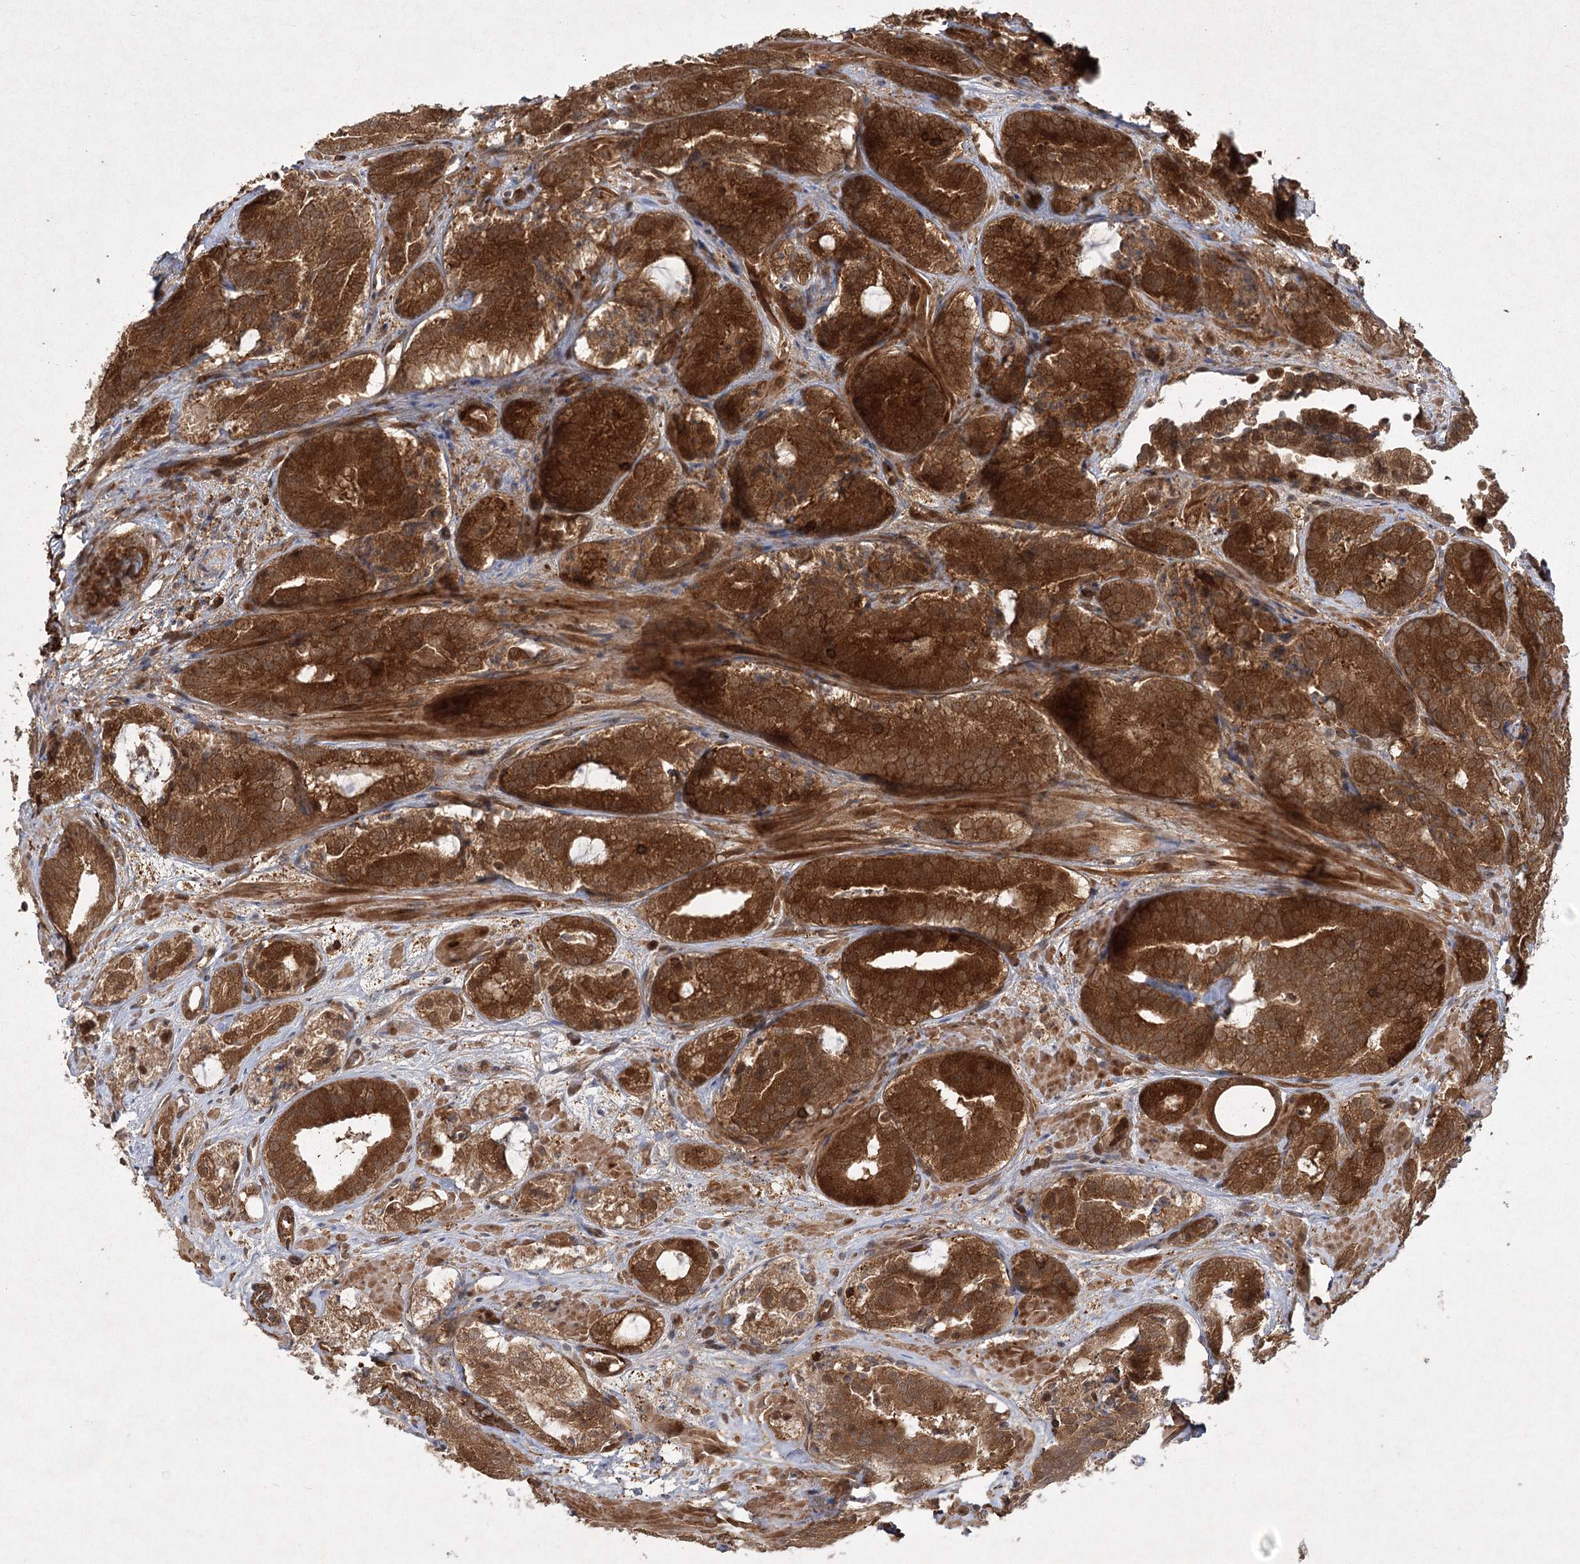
{"staining": {"intensity": "strong", "quantity": ">75%", "location": "cytoplasmic/membranous"}, "tissue": "prostate cancer", "cell_type": "Tumor cells", "image_type": "cancer", "snomed": [{"axis": "morphology", "description": "Adenocarcinoma, High grade"}, {"axis": "topography", "description": "Prostate"}], "caption": "Prostate cancer stained for a protein exhibits strong cytoplasmic/membranous positivity in tumor cells.", "gene": "MDFIC", "patient": {"sex": "male", "age": 57}}